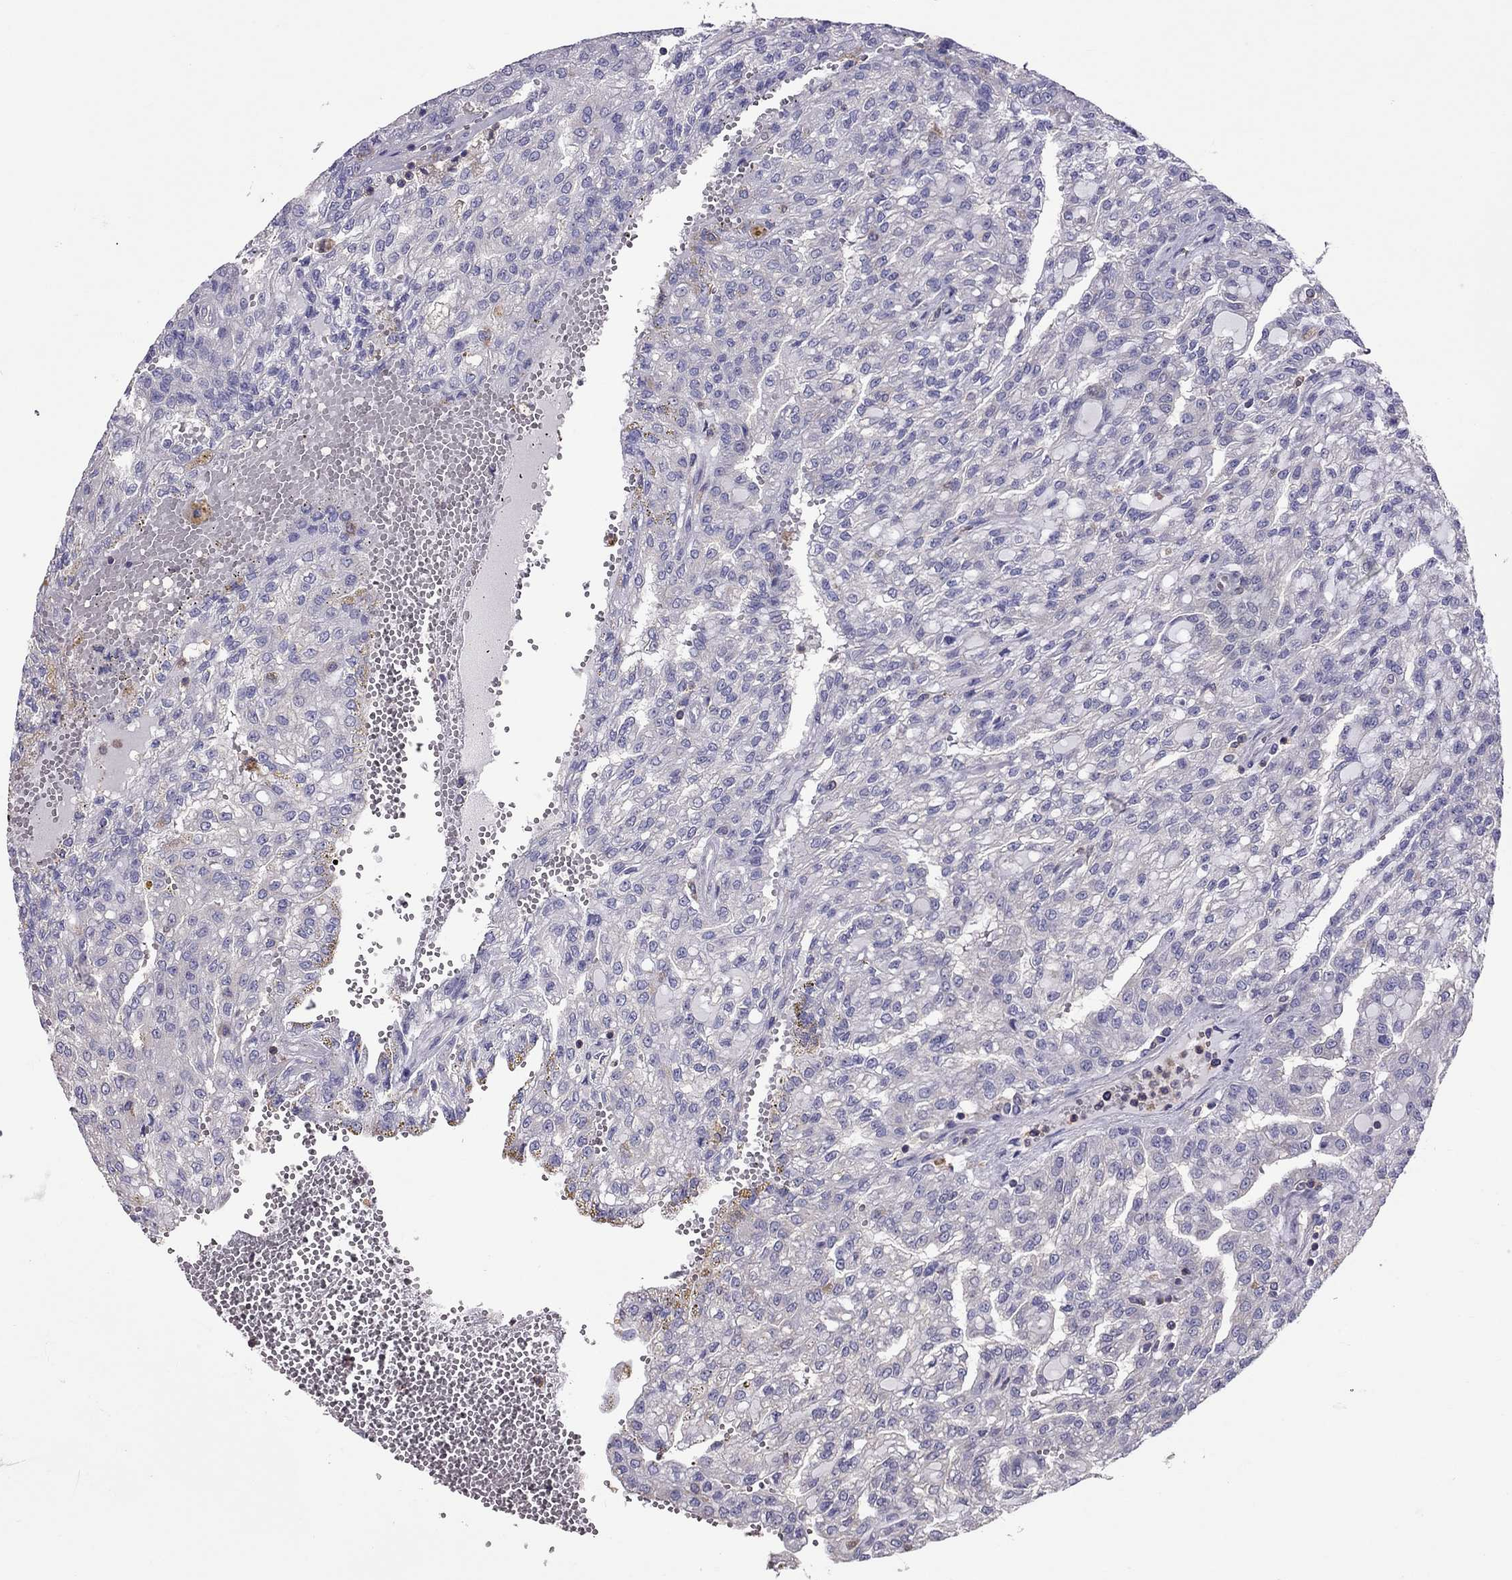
{"staining": {"intensity": "negative", "quantity": "none", "location": "none"}, "tissue": "renal cancer", "cell_type": "Tumor cells", "image_type": "cancer", "snomed": [{"axis": "morphology", "description": "Adenocarcinoma, NOS"}, {"axis": "topography", "description": "Kidney"}], "caption": "Renal cancer stained for a protein using IHC displays no staining tumor cells.", "gene": "TEX22", "patient": {"sex": "male", "age": 63}}